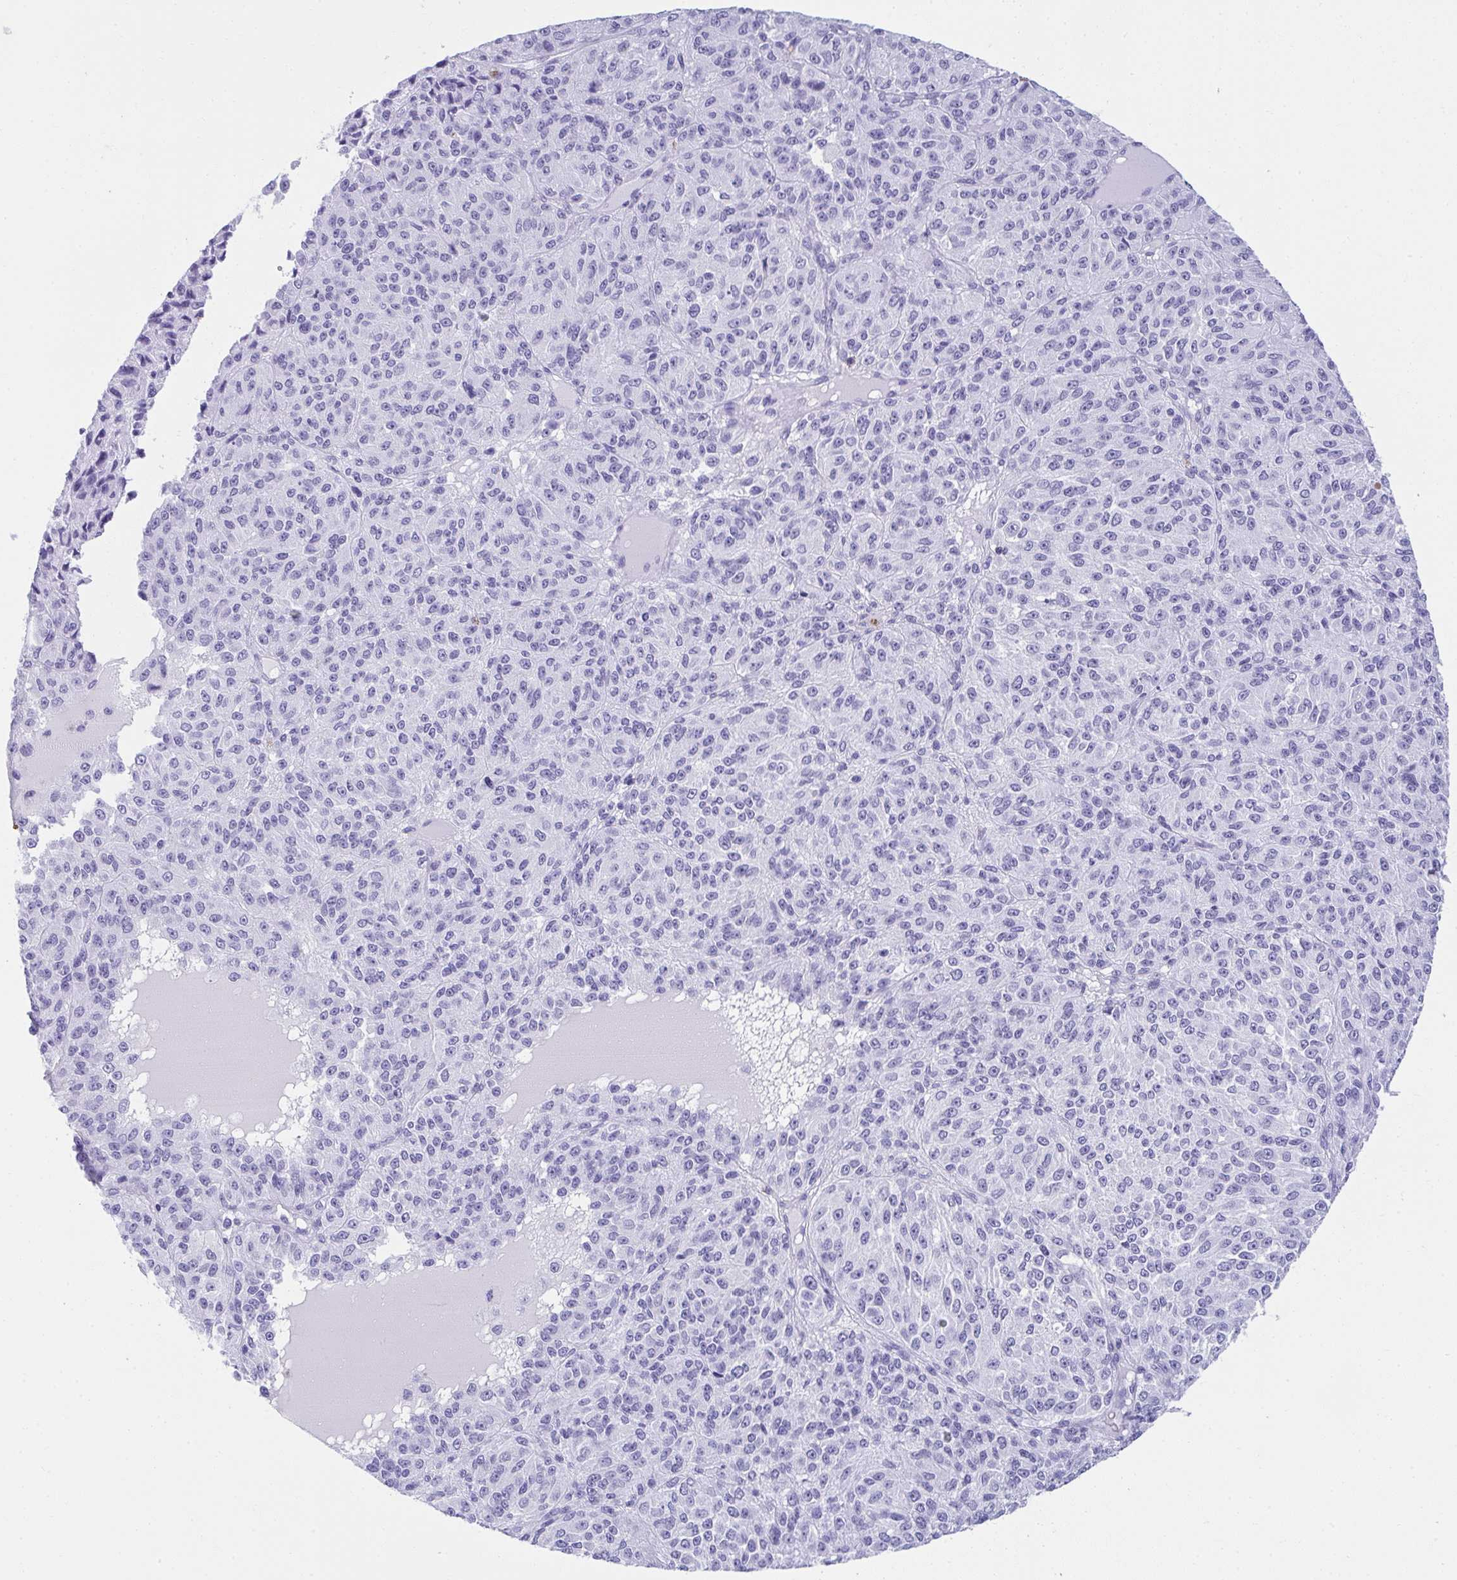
{"staining": {"intensity": "negative", "quantity": "none", "location": "none"}, "tissue": "melanoma", "cell_type": "Tumor cells", "image_type": "cancer", "snomed": [{"axis": "morphology", "description": "Malignant melanoma, Metastatic site"}, {"axis": "topography", "description": "Brain"}], "caption": "IHC image of human melanoma stained for a protein (brown), which demonstrates no positivity in tumor cells.", "gene": "SPN", "patient": {"sex": "female", "age": 56}}